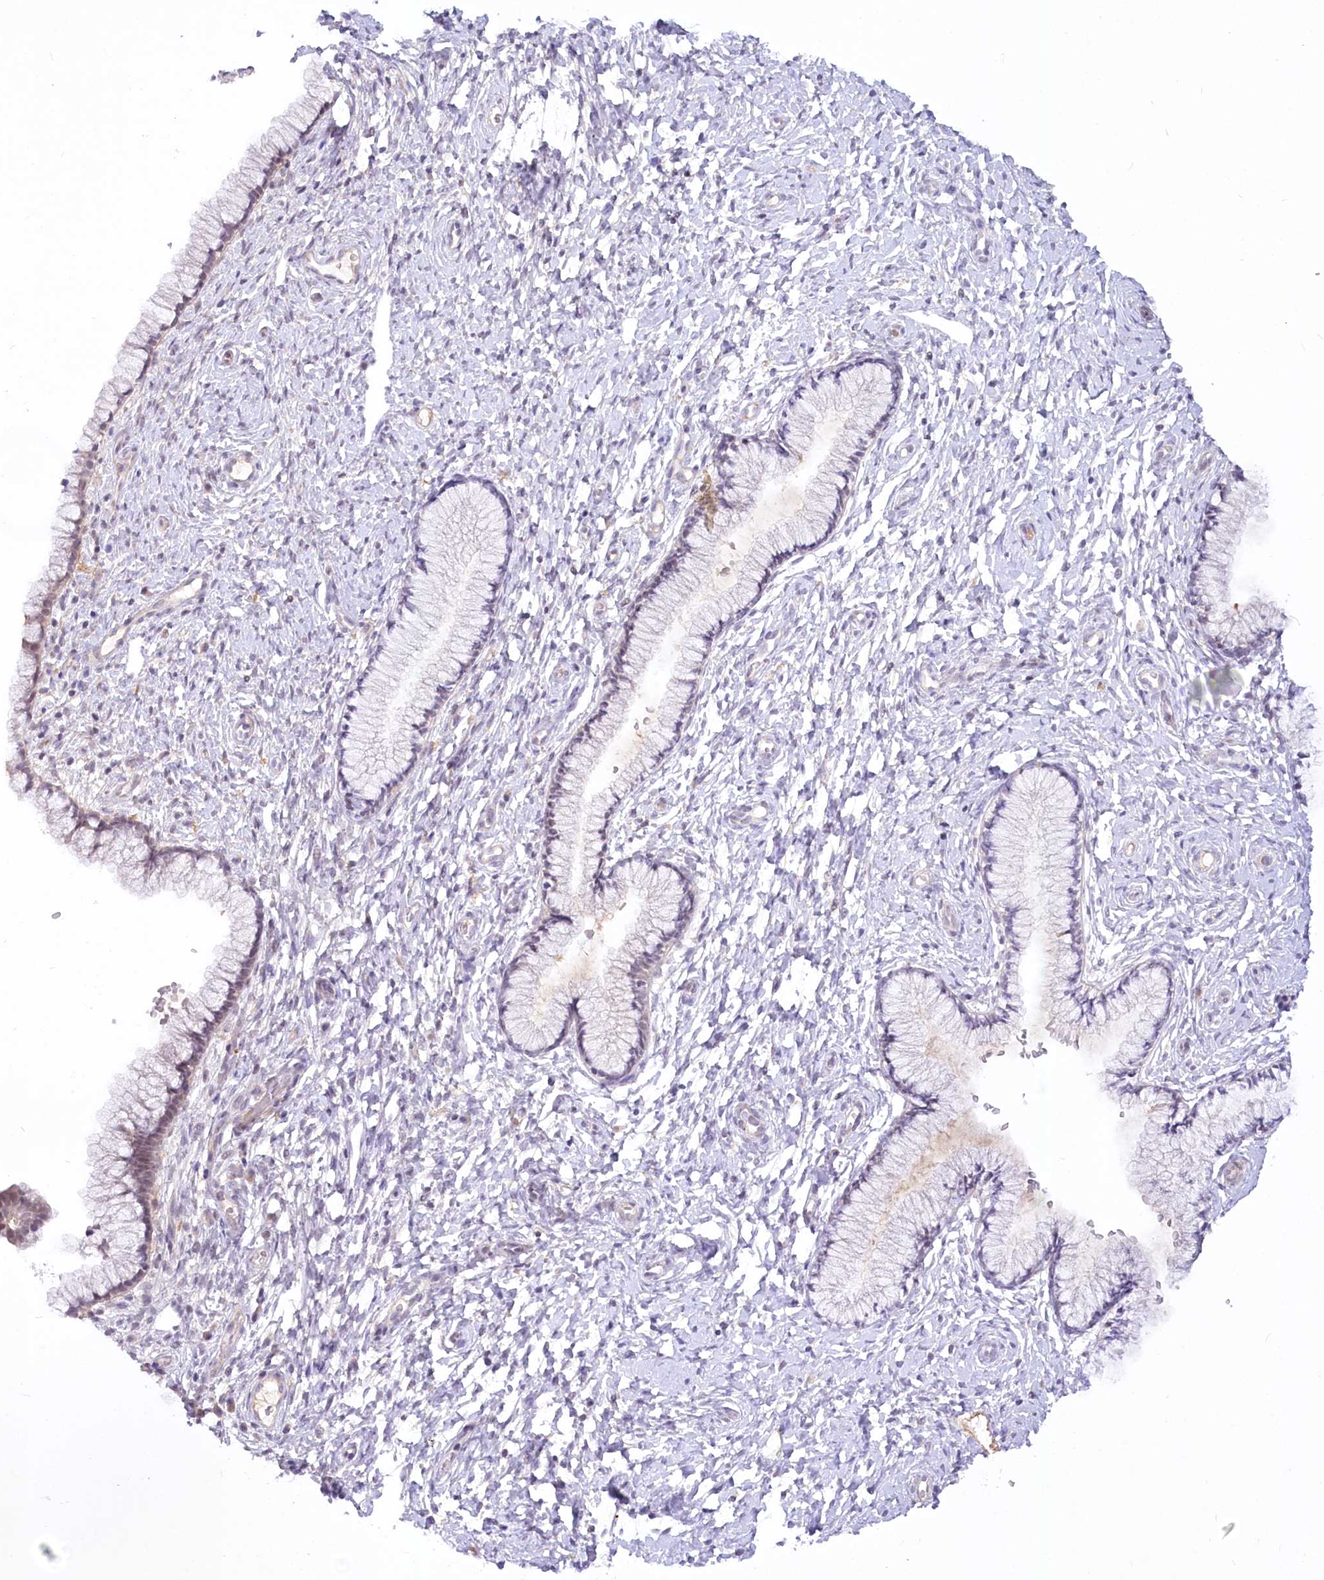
{"staining": {"intensity": "moderate", "quantity": "<25%", "location": "cytoplasmic/membranous"}, "tissue": "cervix", "cell_type": "Glandular cells", "image_type": "normal", "snomed": [{"axis": "morphology", "description": "Normal tissue, NOS"}, {"axis": "topography", "description": "Cervix"}], "caption": "Immunohistochemistry (DAB) staining of normal cervix demonstrates moderate cytoplasmic/membranous protein staining in approximately <25% of glandular cells. Immunohistochemistry (ihc) stains the protein of interest in brown and the nuclei are stained blue.", "gene": "EFHC2", "patient": {"sex": "female", "age": 33}}